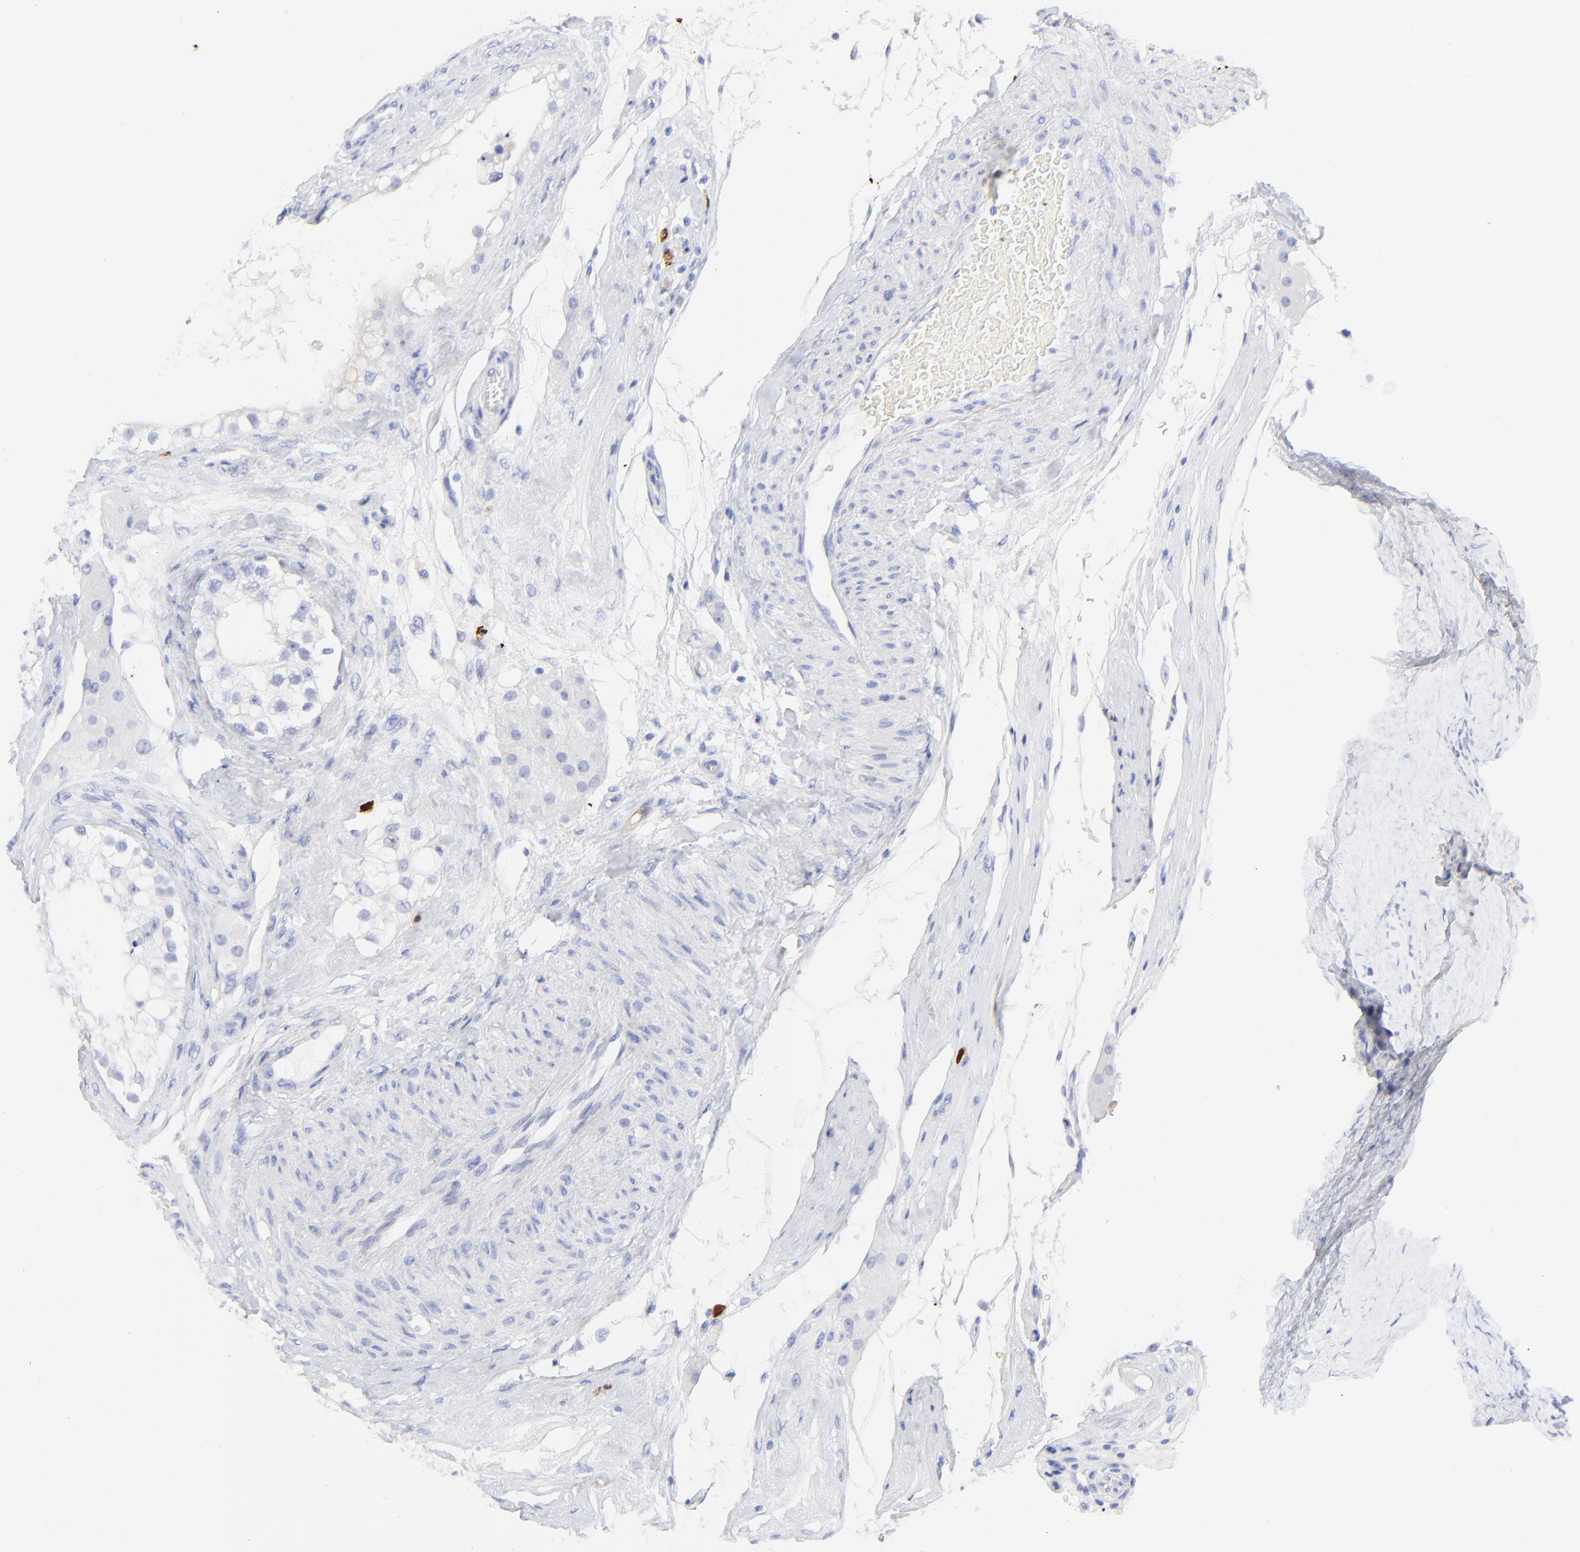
{"staining": {"intensity": "negative", "quantity": "none", "location": "none"}, "tissue": "testis", "cell_type": "Cells in seminiferous ducts", "image_type": "normal", "snomed": [{"axis": "morphology", "description": "Normal tissue, NOS"}, {"axis": "topography", "description": "Testis"}], "caption": "The micrograph exhibits no staining of cells in seminiferous ducts in normal testis. The staining is performed using DAB (3,3'-diaminobenzidine) brown chromogen with nuclei counter-stained in using hematoxylin.", "gene": "S100A12", "patient": {"sex": "male", "age": 68}}